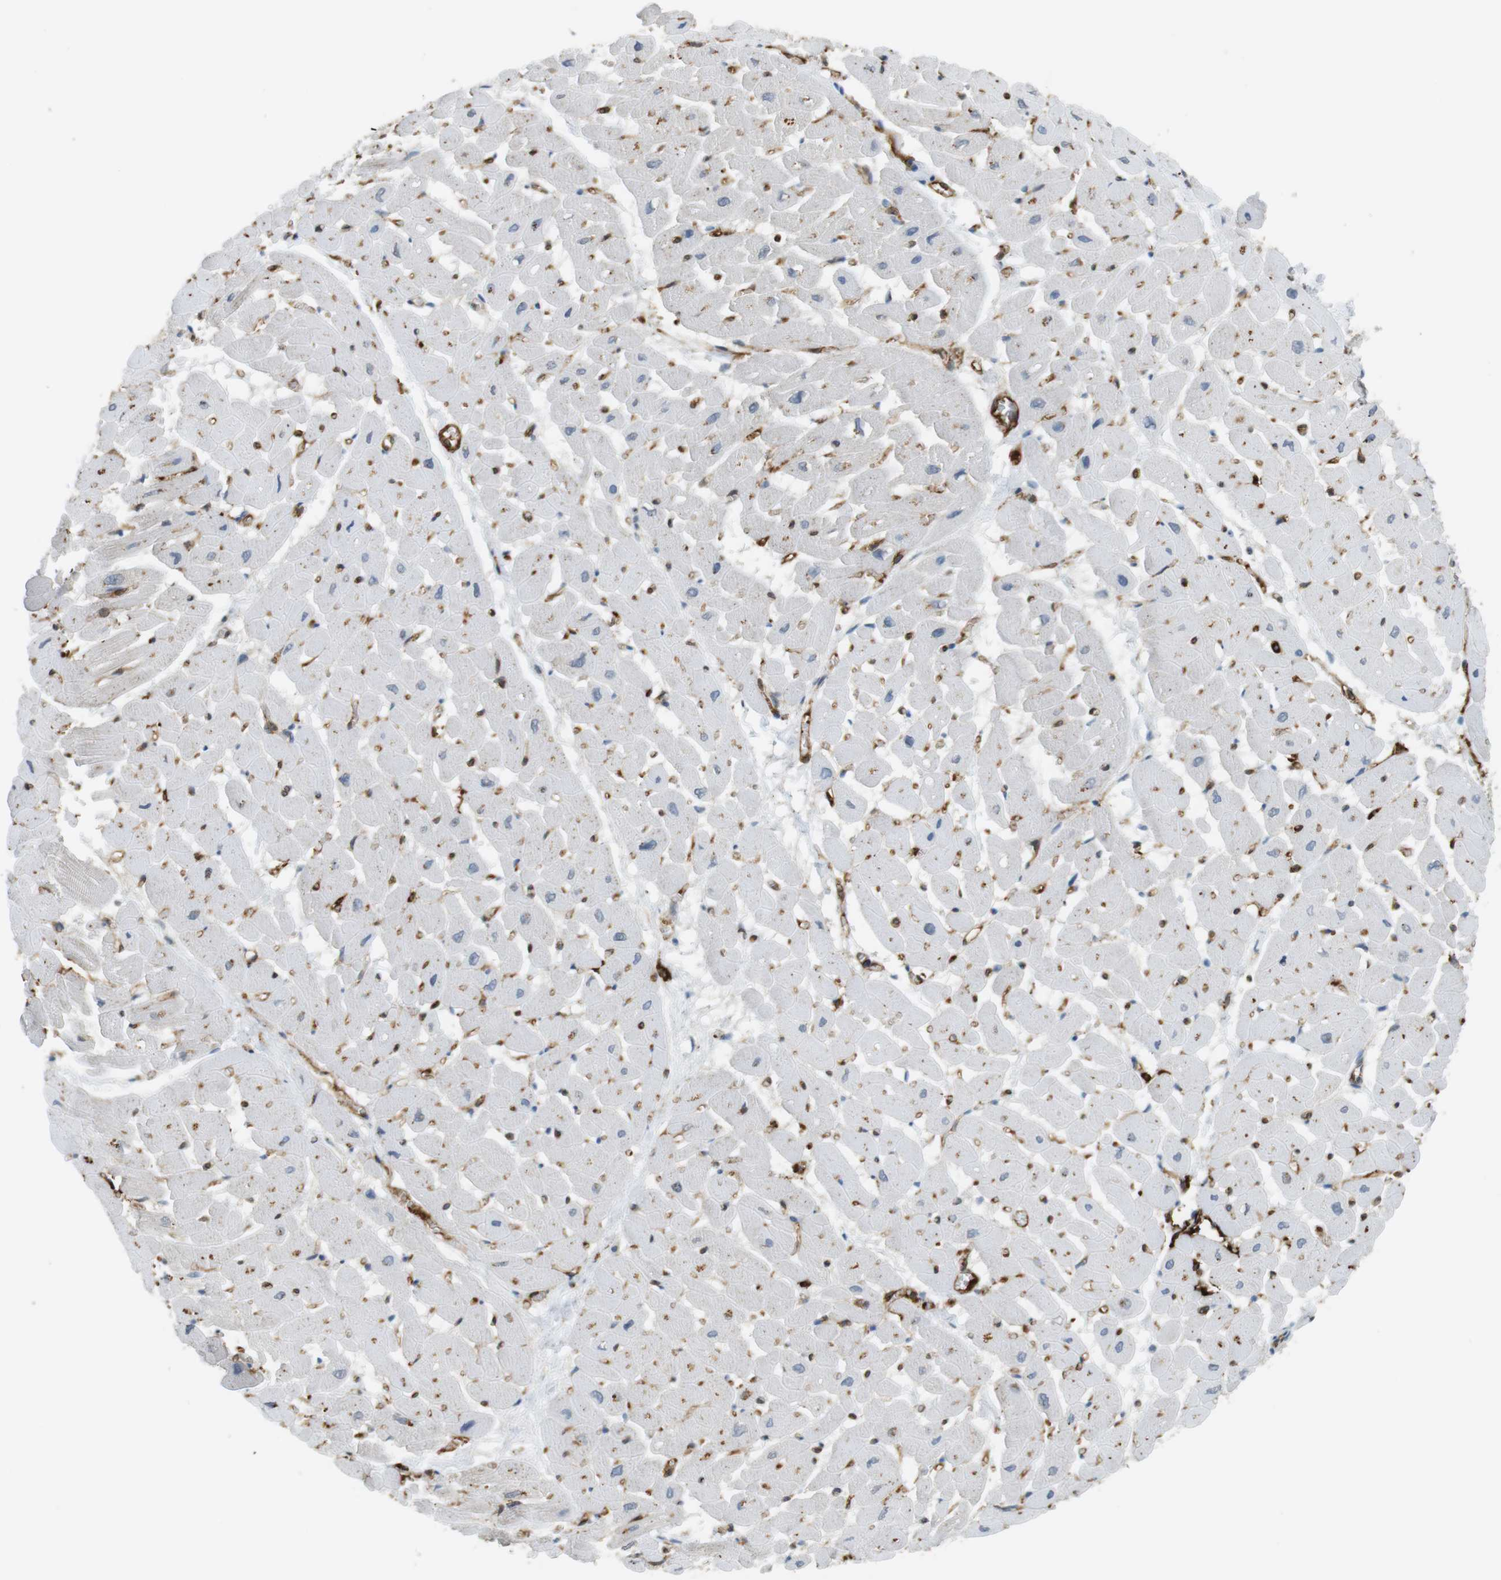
{"staining": {"intensity": "negative", "quantity": "none", "location": "none"}, "tissue": "heart muscle", "cell_type": "Cardiomyocytes", "image_type": "normal", "snomed": [{"axis": "morphology", "description": "Normal tissue, NOS"}, {"axis": "topography", "description": "Heart"}], "caption": "Protein analysis of normal heart muscle displays no significant positivity in cardiomyocytes.", "gene": "HLA", "patient": {"sex": "male", "age": 45}}